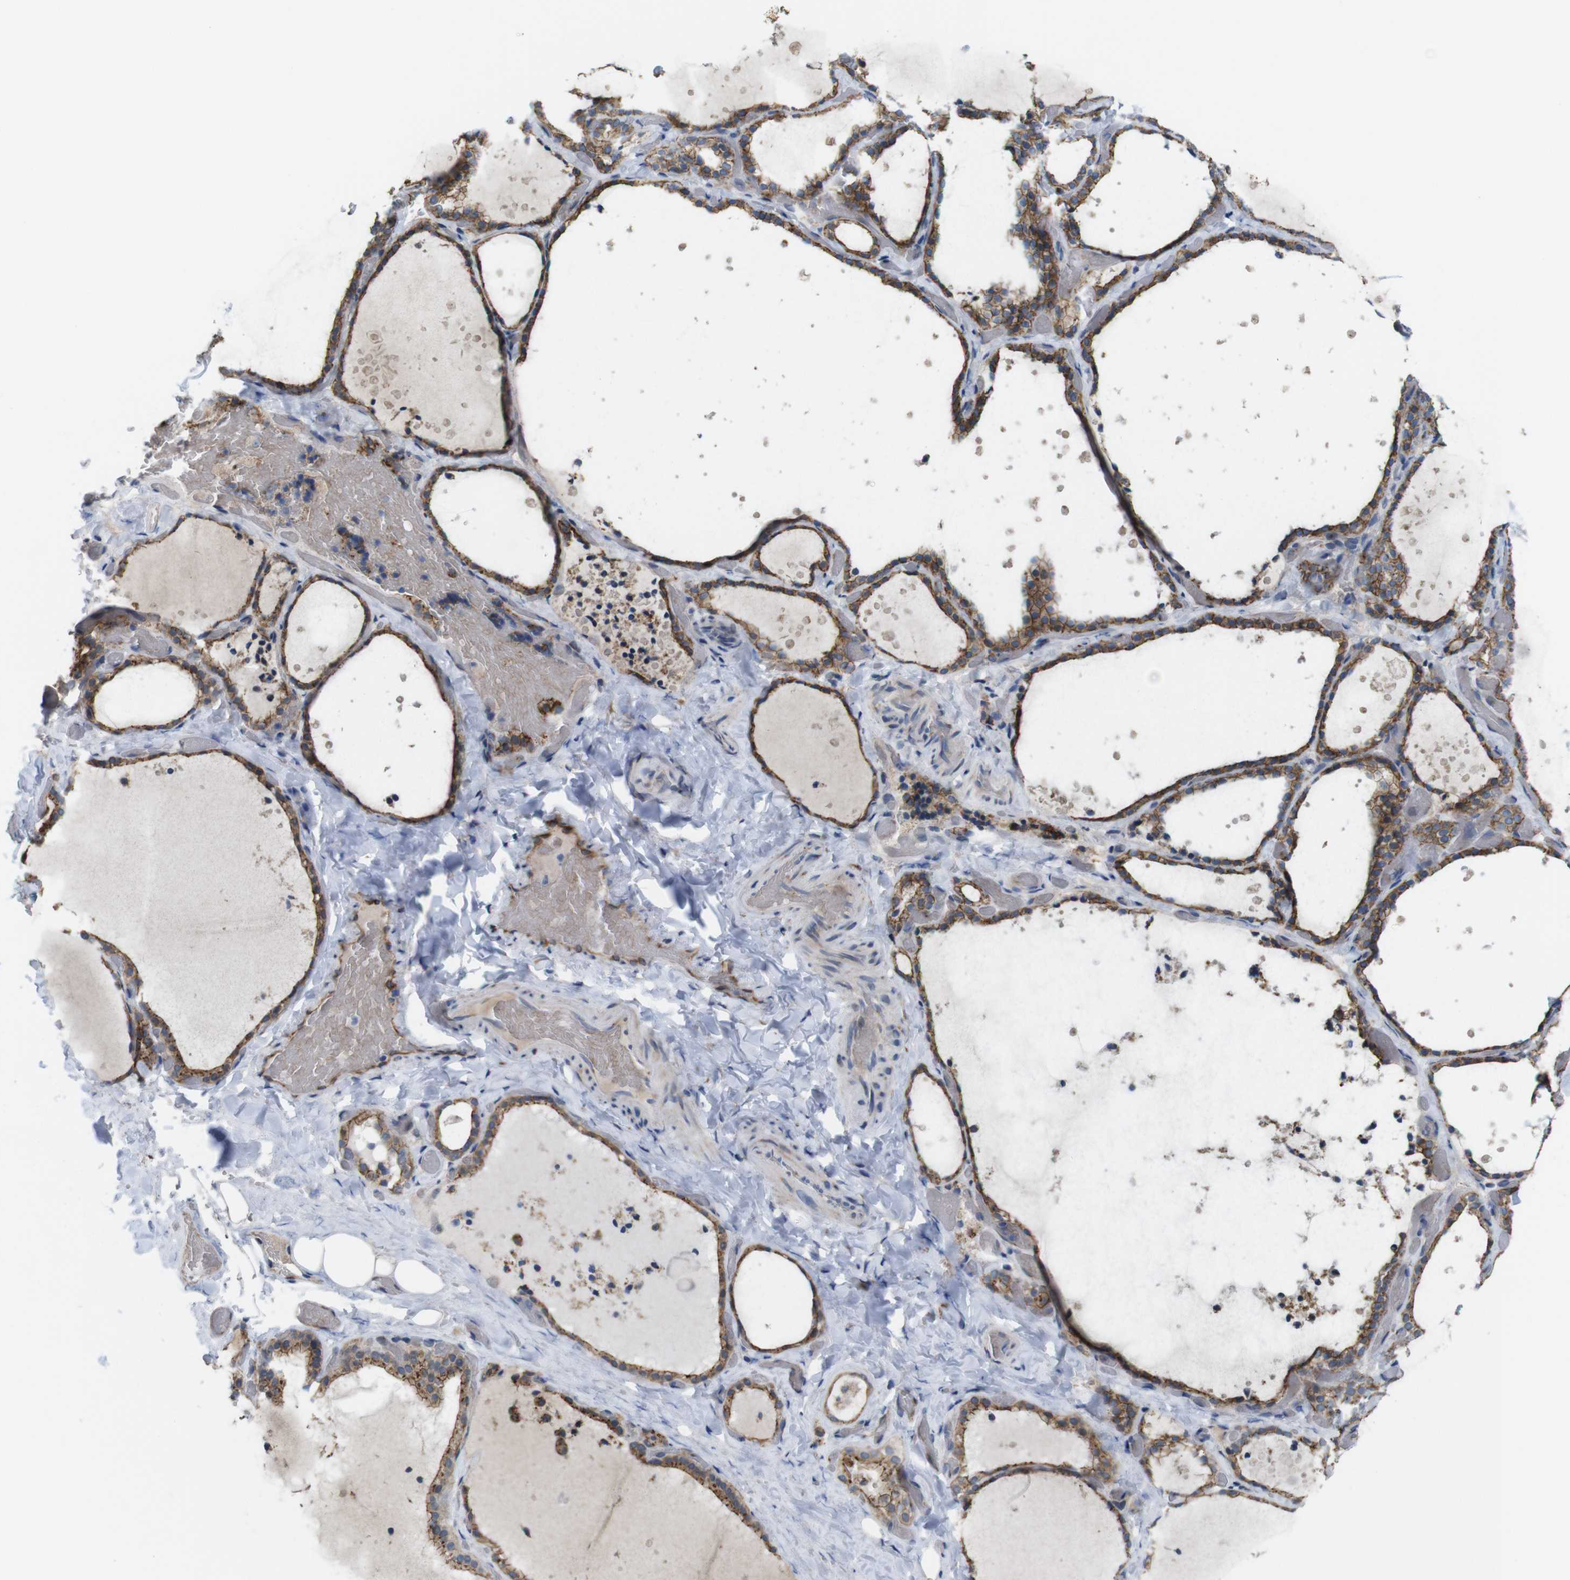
{"staining": {"intensity": "moderate", "quantity": ">75%", "location": "cytoplasmic/membranous"}, "tissue": "thyroid gland", "cell_type": "Glandular cells", "image_type": "normal", "snomed": [{"axis": "morphology", "description": "Normal tissue, NOS"}, {"axis": "topography", "description": "Thyroid gland"}], "caption": "Moderate cytoplasmic/membranous expression is present in approximately >75% of glandular cells in benign thyroid gland.", "gene": "EFCAB14", "patient": {"sex": "female", "age": 44}}